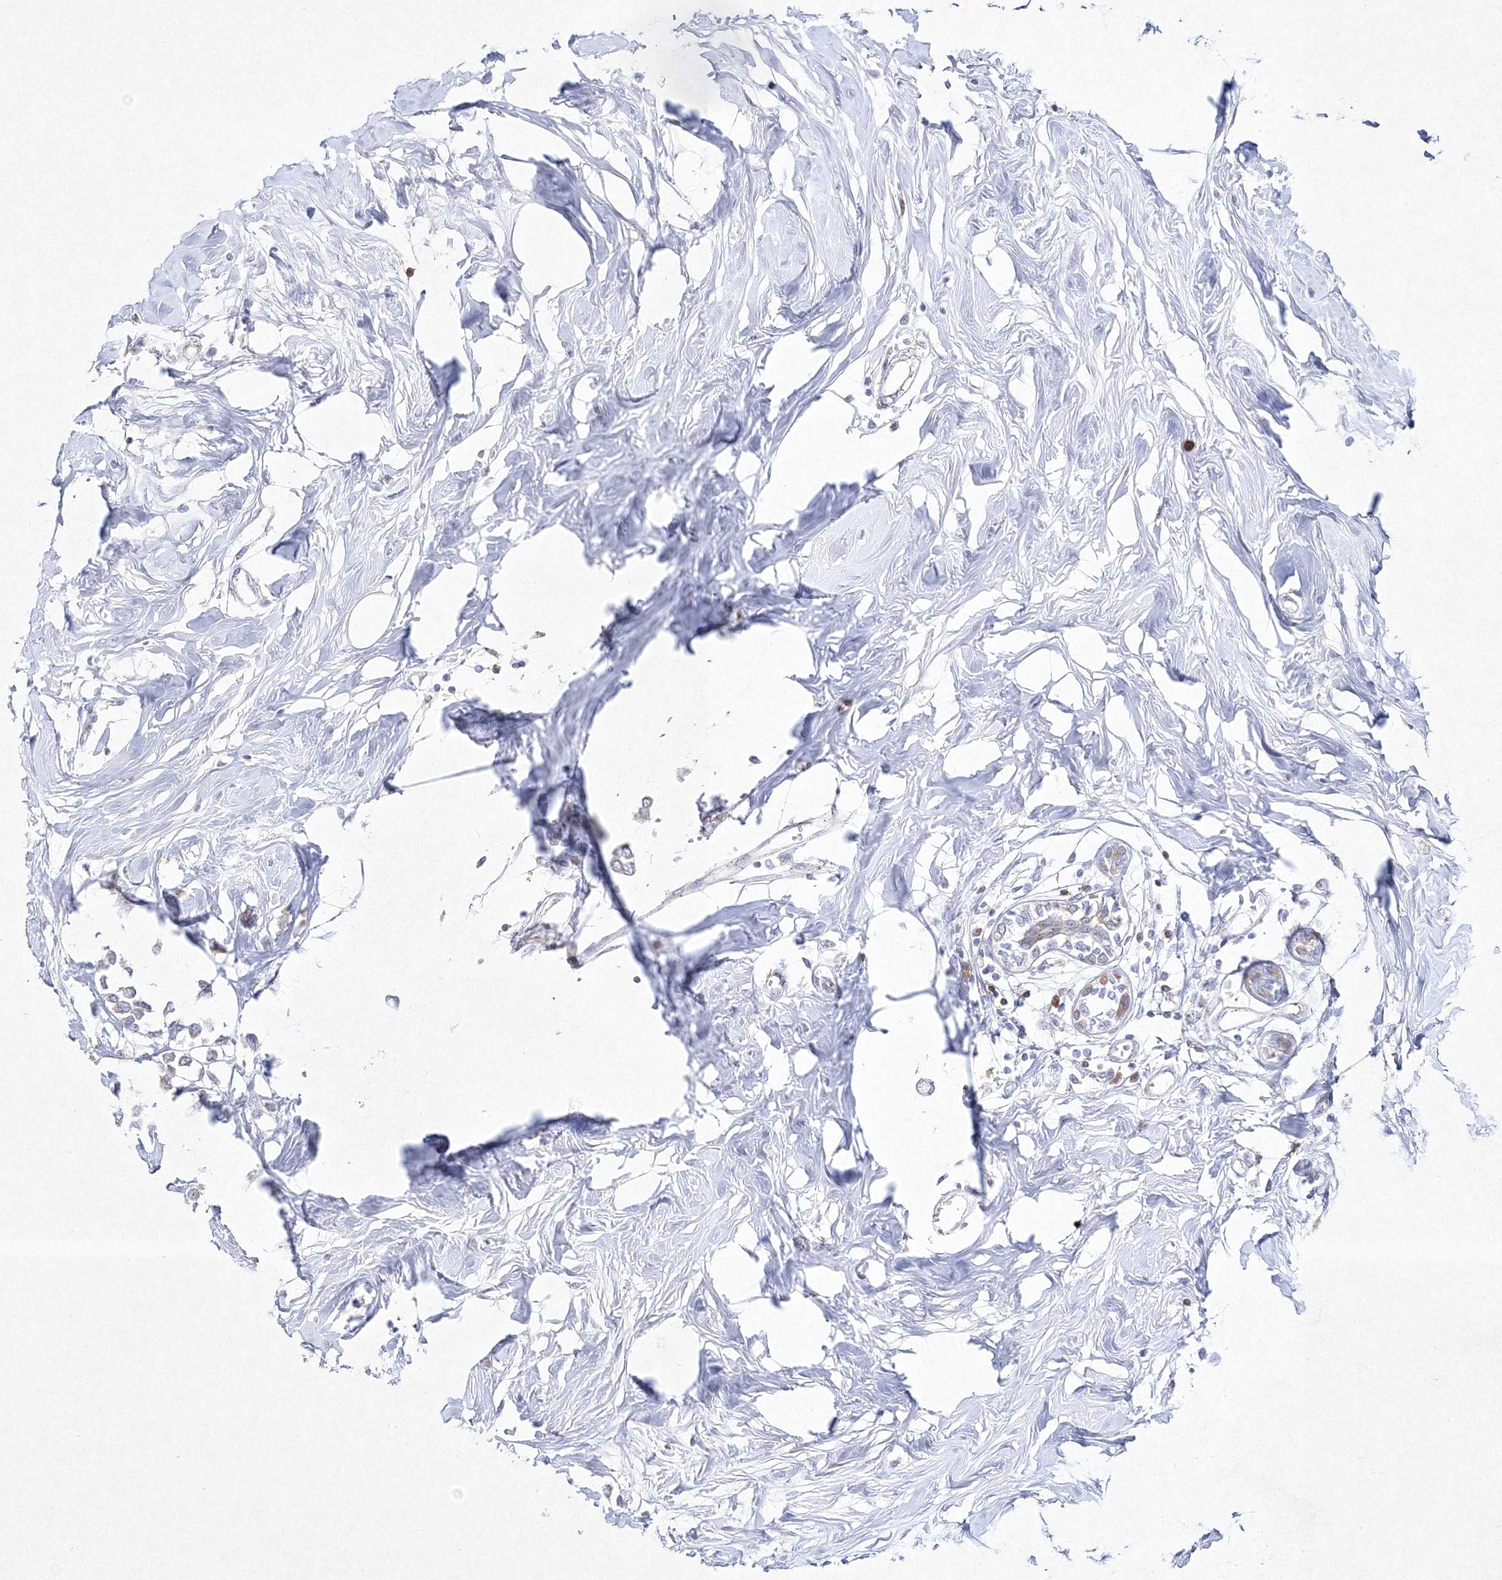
{"staining": {"intensity": "negative", "quantity": "none", "location": "none"}, "tissue": "breast cancer", "cell_type": "Tumor cells", "image_type": "cancer", "snomed": [{"axis": "morphology", "description": "Lobular carcinoma"}, {"axis": "topography", "description": "Breast"}], "caption": "IHC micrograph of breast lobular carcinoma stained for a protein (brown), which displays no positivity in tumor cells. Nuclei are stained in blue.", "gene": "HCST", "patient": {"sex": "female", "age": 51}}